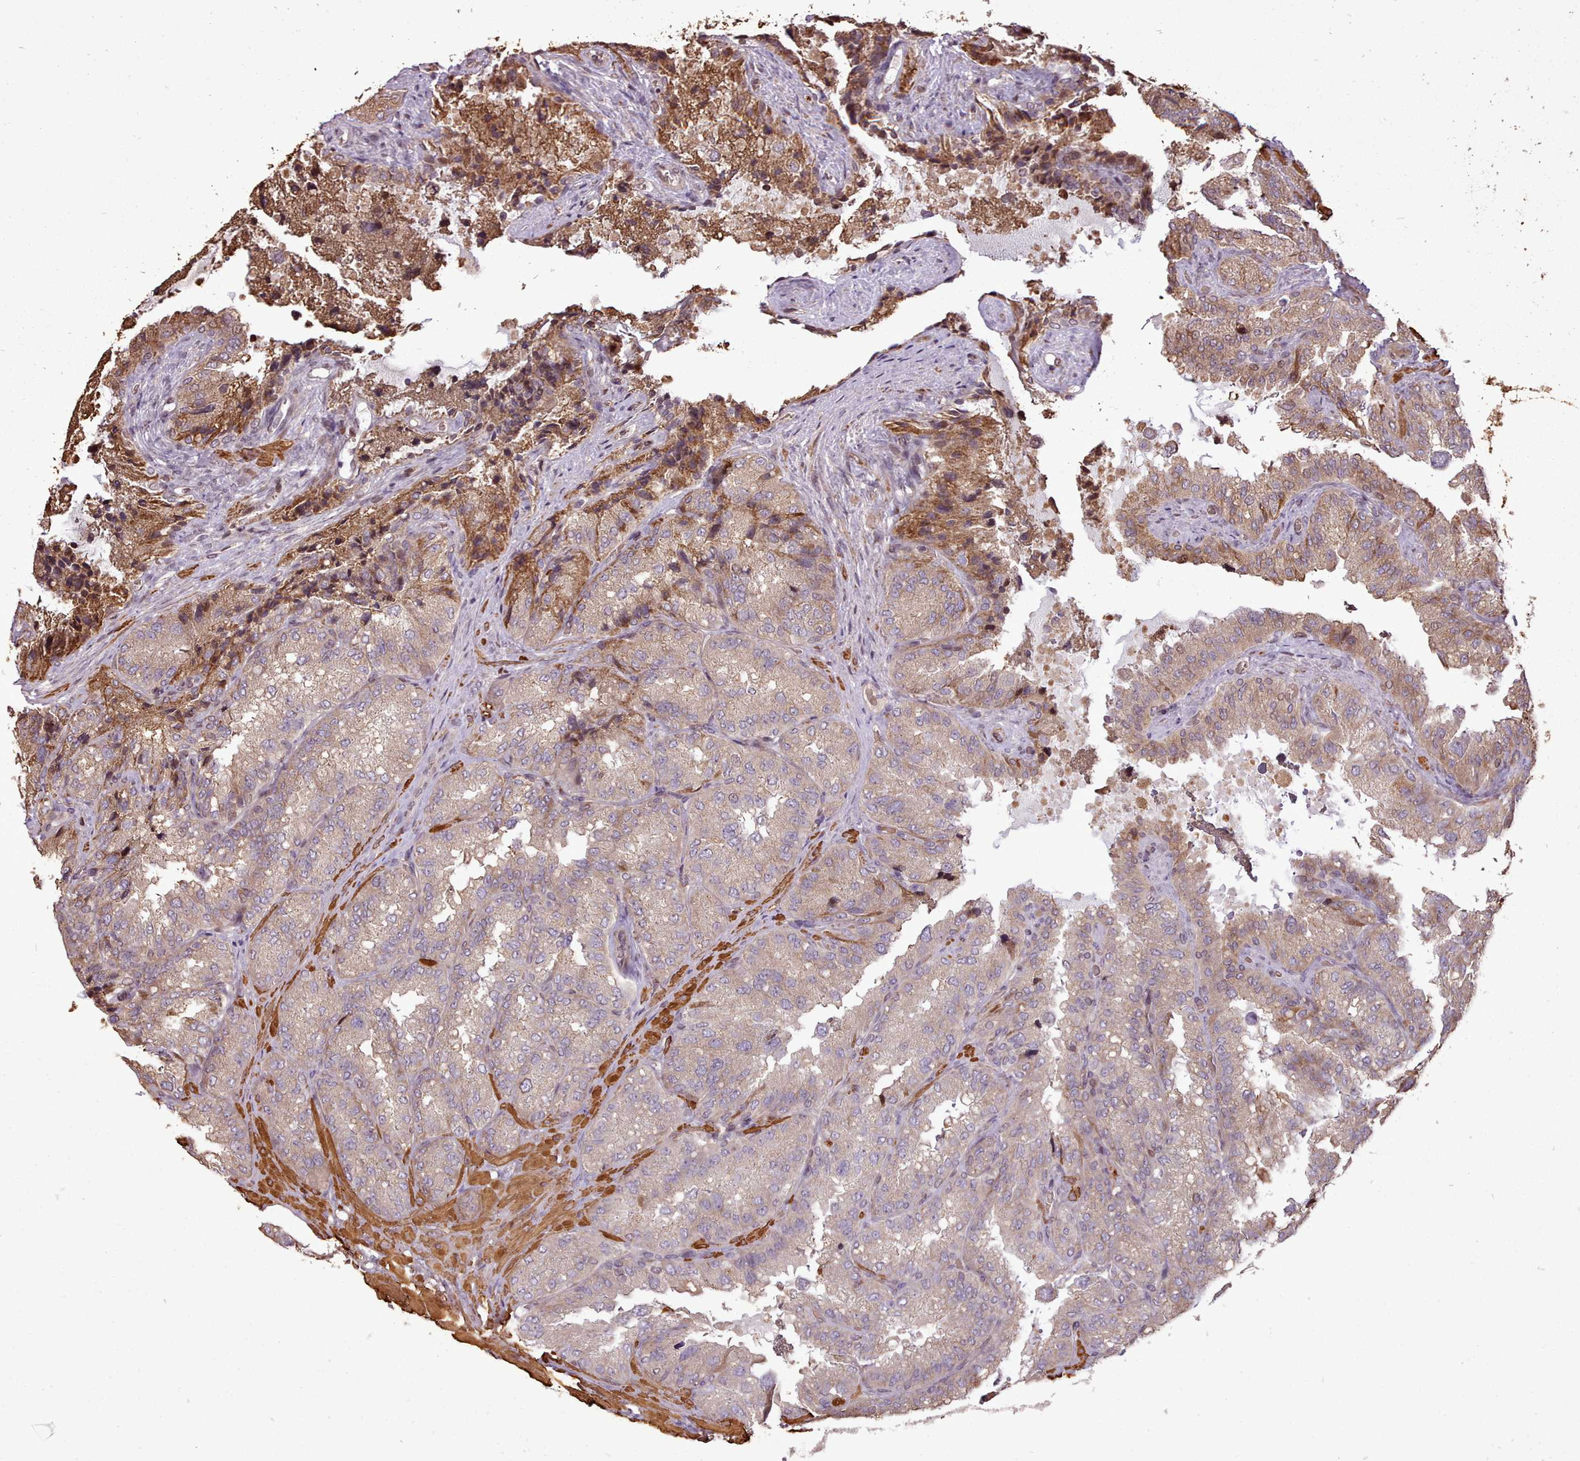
{"staining": {"intensity": "moderate", "quantity": "<25%", "location": "cytoplasmic/membranous"}, "tissue": "seminal vesicle", "cell_type": "Glandular cells", "image_type": "normal", "snomed": [{"axis": "morphology", "description": "Normal tissue, NOS"}, {"axis": "topography", "description": "Seminal veicle"}], "caption": "Unremarkable seminal vesicle demonstrates moderate cytoplasmic/membranous expression in approximately <25% of glandular cells The staining is performed using DAB (3,3'-diaminobenzidine) brown chromogen to label protein expression. The nuclei are counter-stained blue using hematoxylin..", "gene": "CABP1", "patient": {"sex": "male", "age": 58}}